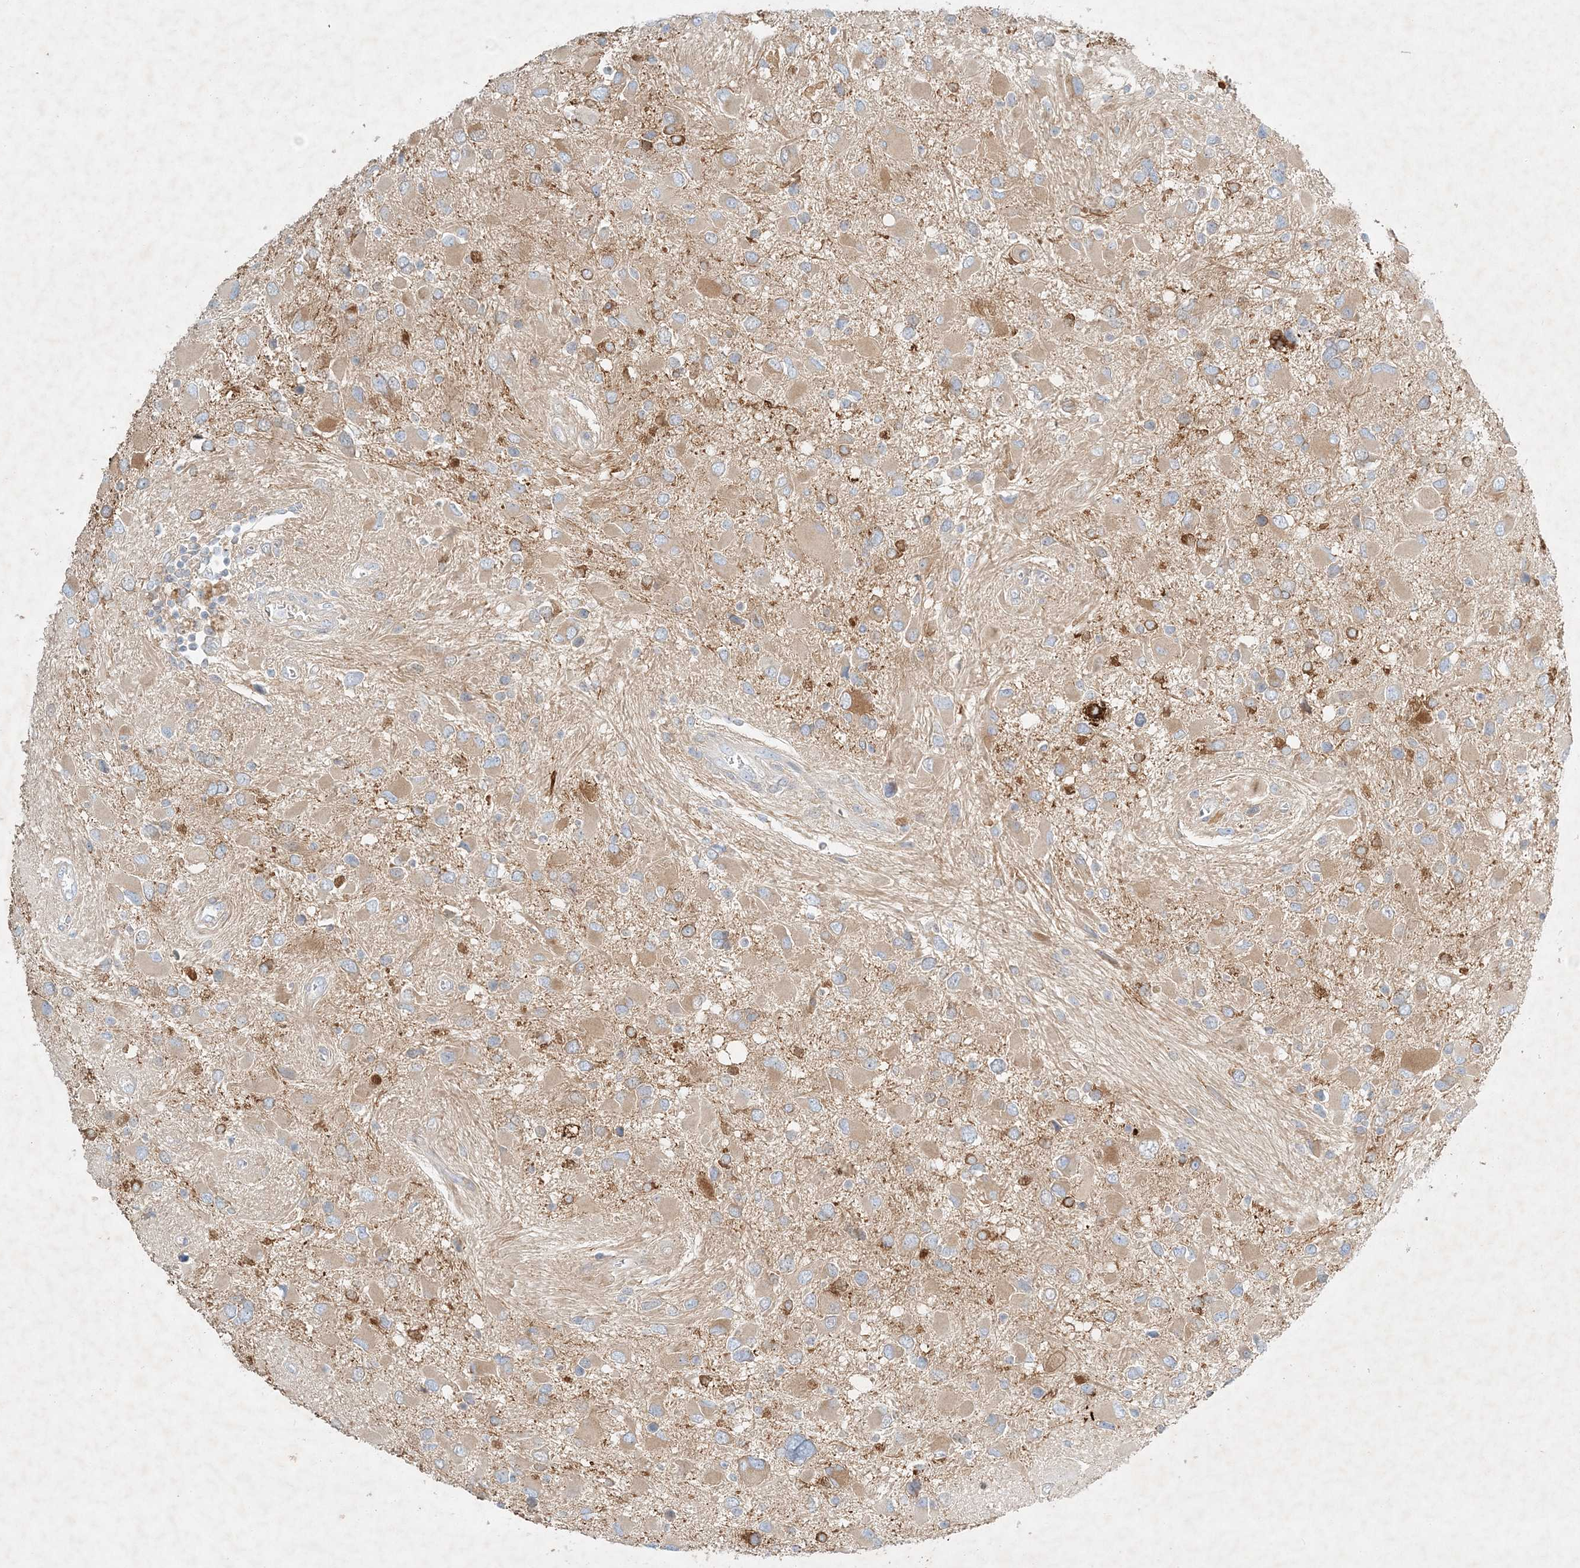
{"staining": {"intensity": "weak", "quantity": "25%-75%", "location": "cytoplasmic/membranous"}, "tissue": "glioma", "cell_type": "Tumor cells", "image_type": "cancer", "snomed": [{"axis": "morphology", "description": "Glioma, malignant, High grade"}, {"axis": "topography", "description": "Brain"}], "caption": "Immunohistochemical staining of glioma reveals low levels of weak cytoplasmic/membranous staining in about 25%-75% of tumor cells.", "gene": "STK11IP", "patient": {"sex": "male", "age": 53}}